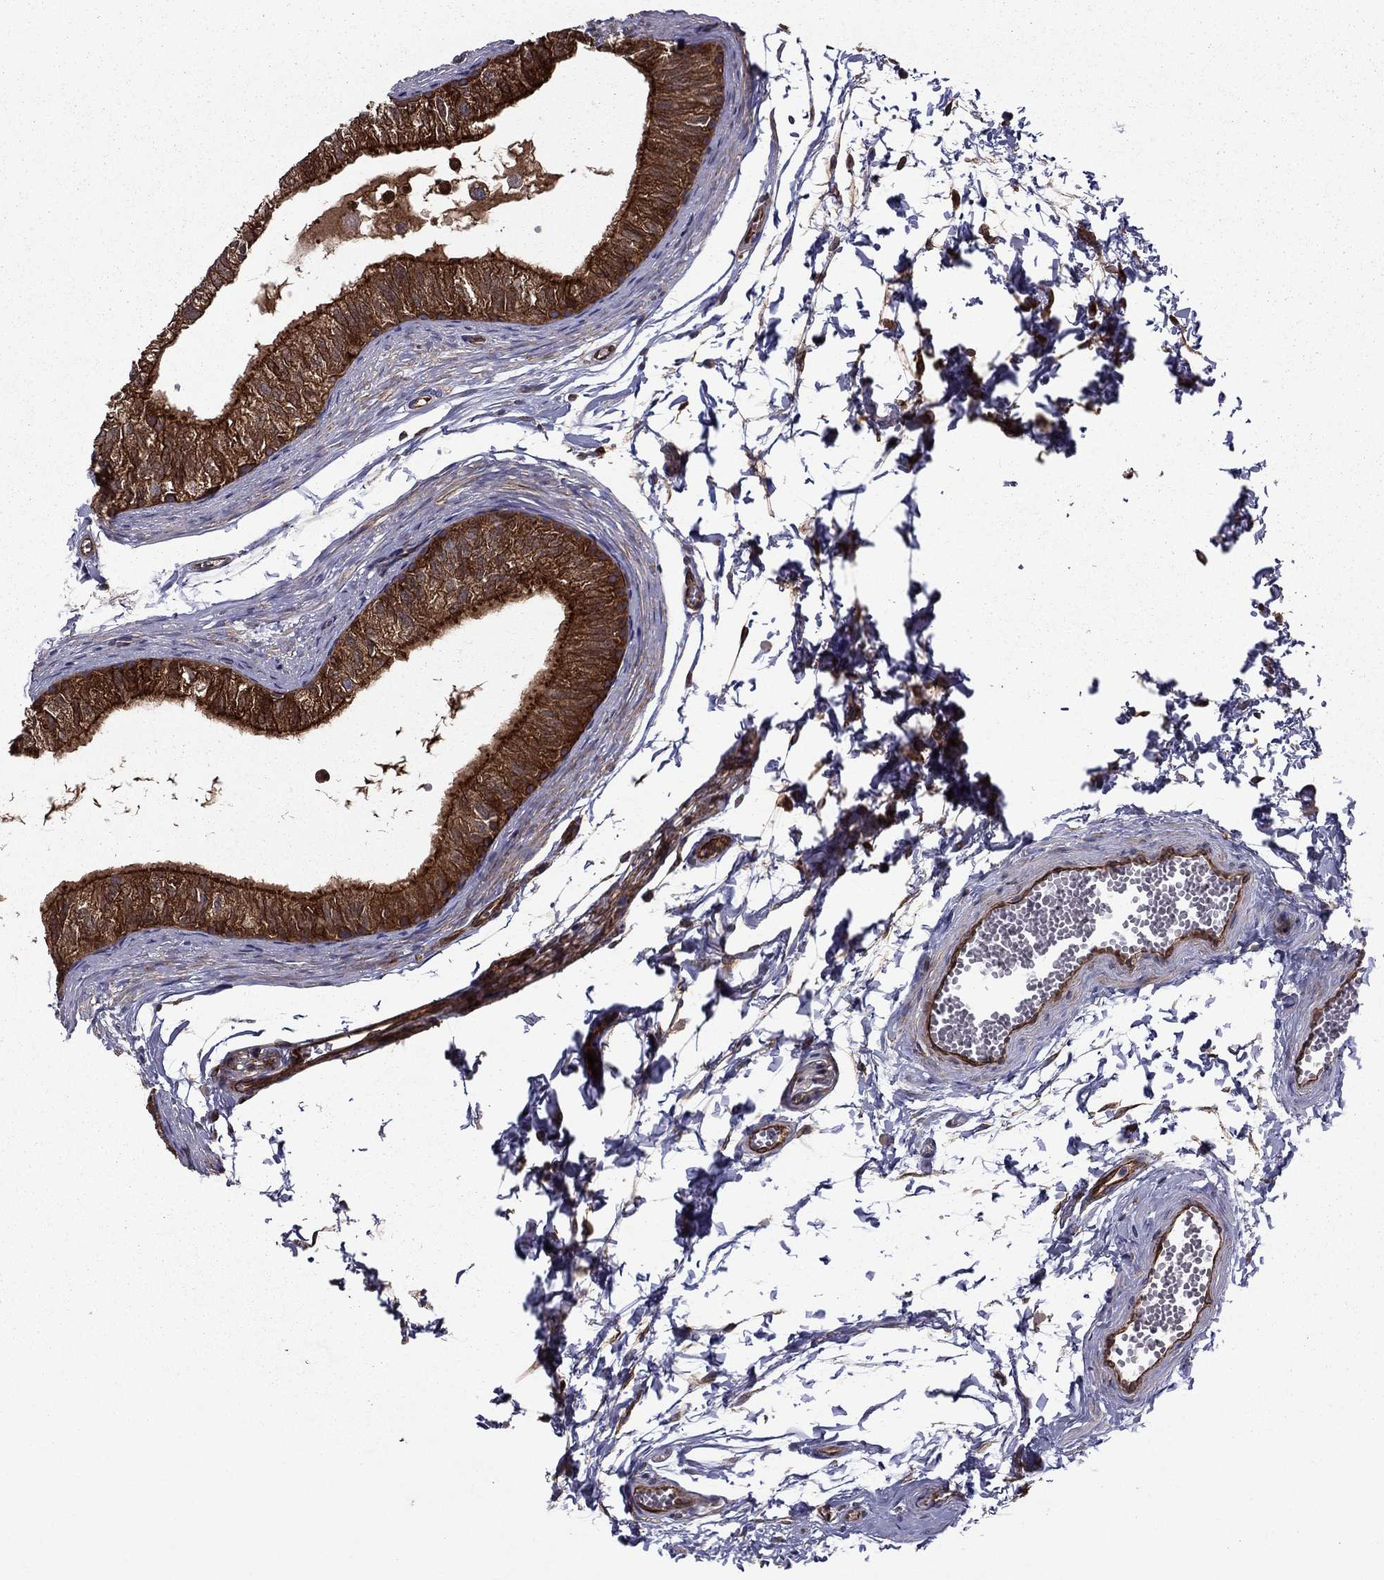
{"staining": {"intensity": "strong", "quantity": ">75%", "location": "cytoplasmic/membranous"}, "tissue": "epididymis", "cell_type": "Glandular cells", "image_type": "normal", "snomed": [{"axis": "morphology", "description": "Normal tissue, NOS"}, {"axis": "topography", "description": "Epididymis"}], "caption": "The immunohistochemical stain shows strong cytoplasmic/membranous staining in glandular cells of unremarkable epididymis. The protein is stained brown, and the nuclei are stained in blue (DAB (3,3'-diaminobenzidine) IHC with brightfield microscopy, high magnification).", "gene": "SHMT1", "patient": {"sex": "male", "age": 22}}